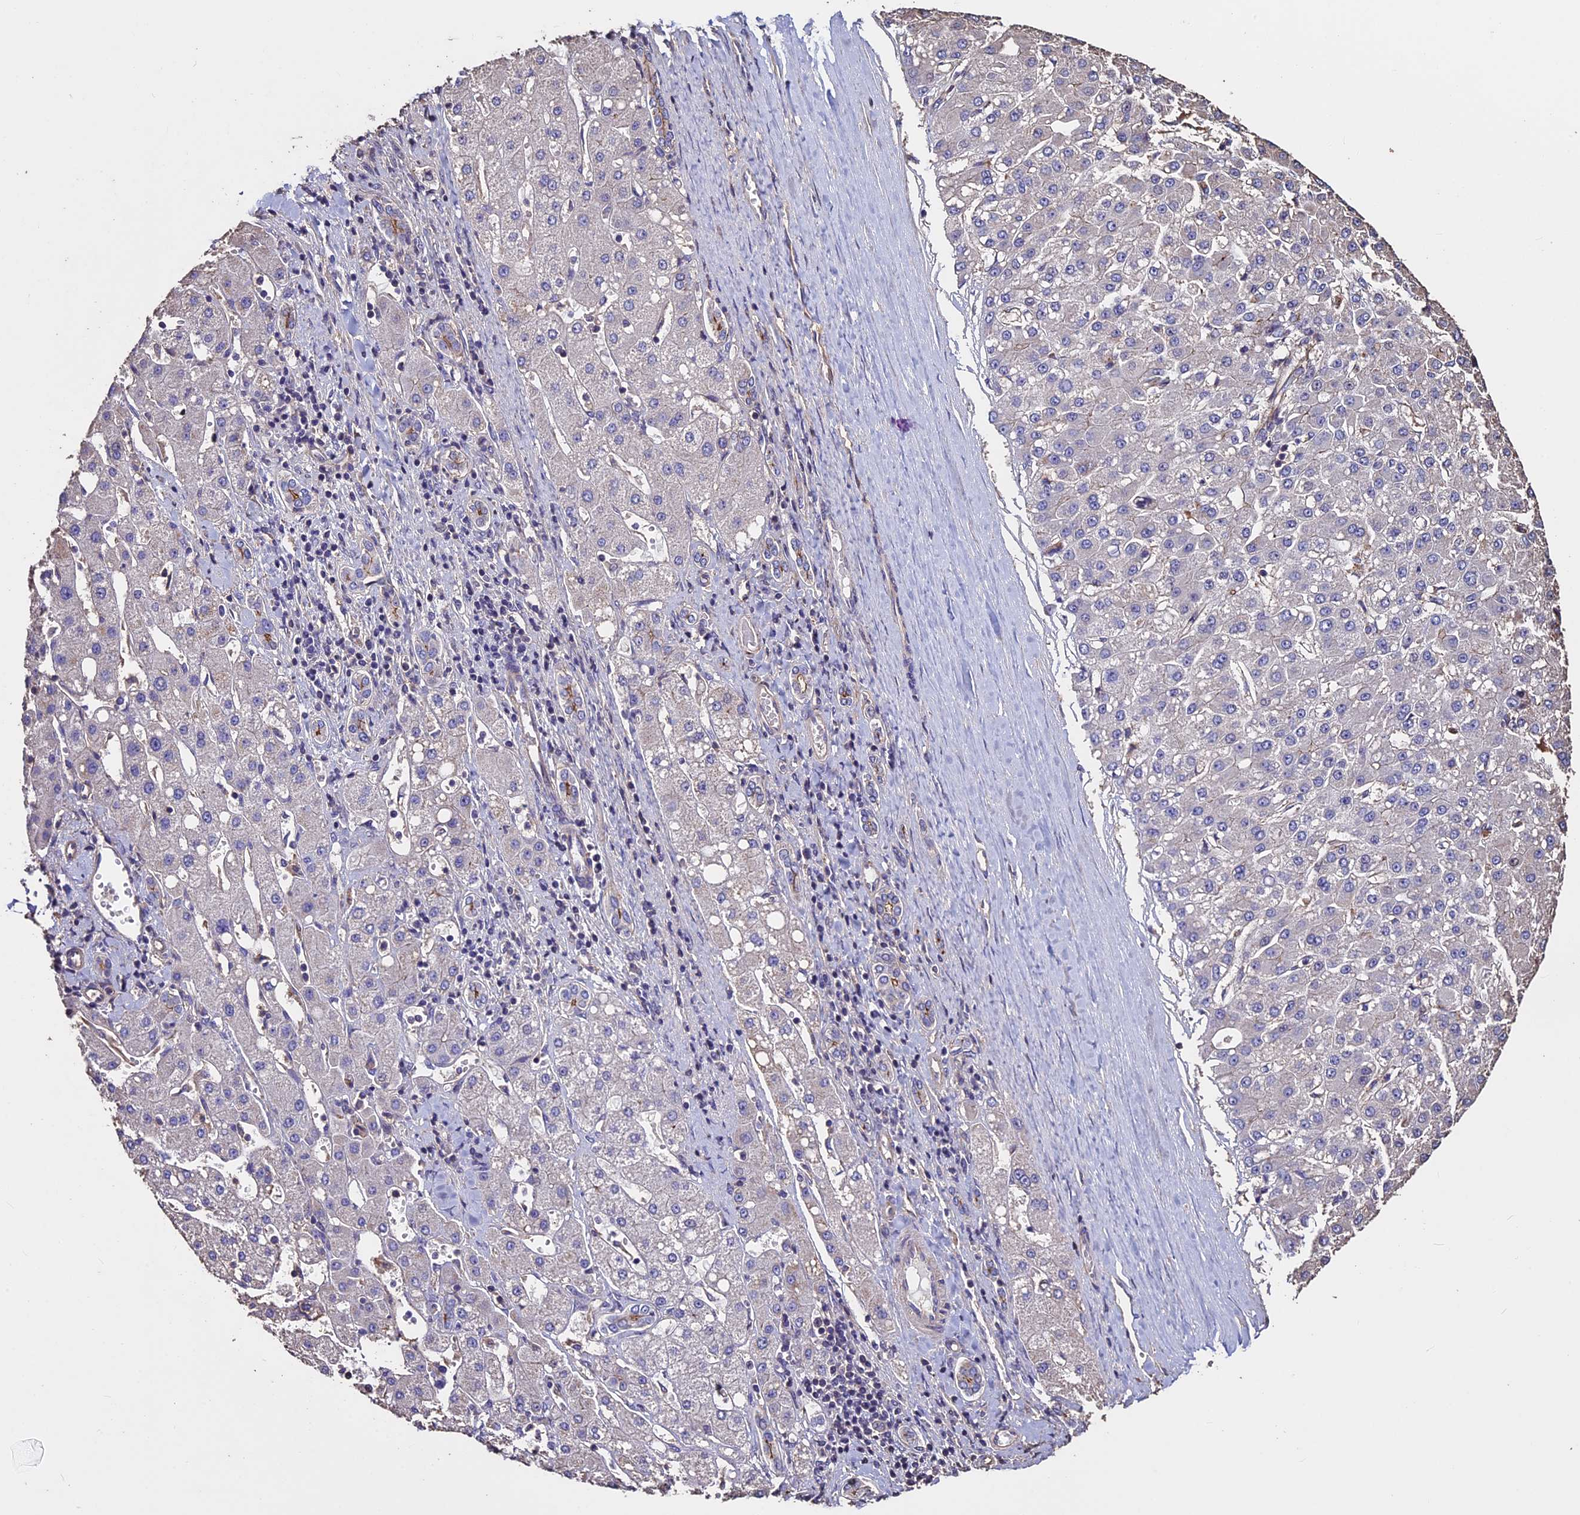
{"staining": {"intensity": "negative", "quantity": "none", "location": "none"}, "tissue": "liver cancer", "cell_type": "Tumor cells", "image_type": "cancer", "snomed": [{"axis": "morphology", "description": "Carcinoma, Hepatocellular, NOS"}, {"axis": "topography", "description": "Liver"}], "caption": "Tumor cells are negative for brown protein staining in hepatocellular carcinoma (liver).", "gene": "USB1", "patient": {"sex": "male", "age": 67}}